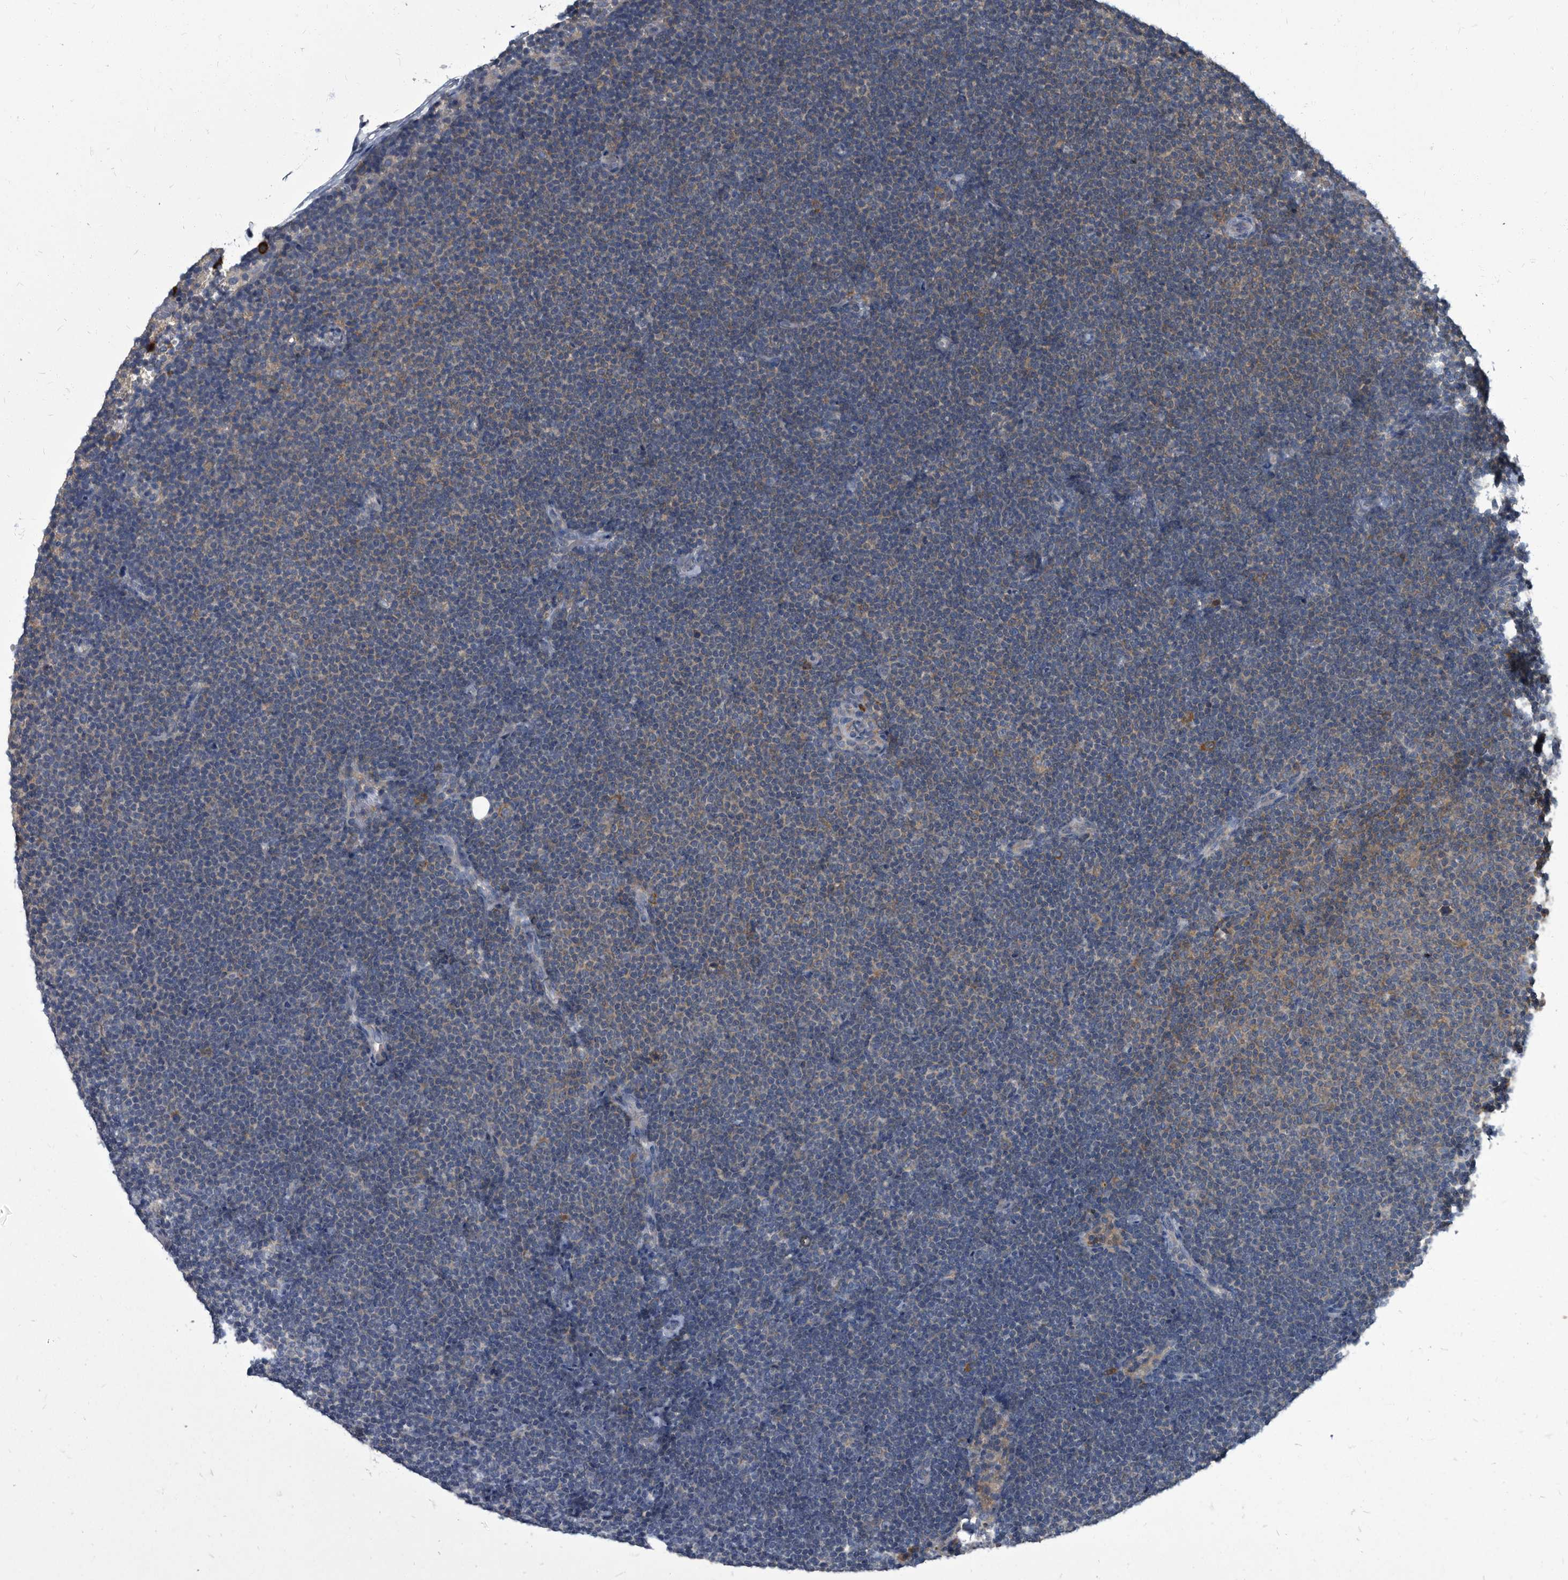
{"staining": {"intensity": "negative", "quantity": "none", "location": "none"}, "tissue": "lymphoma", "cell_type": "Tumor cells", "image_type": "cancer", "snomed": [{"axis": "morphology", "description": "Malignant lymphoma, non-Hodgkin's type, Low grade"}, {"axis": "topography", "description": "Lymph node"}], "caption": "Protein analysis of low-grade malignant lymphoma, non-Hodgkin's type displays no significant staining in tumor cells.", "gene": "CDV3", "patient": {"sex": "female", "age": 53}}